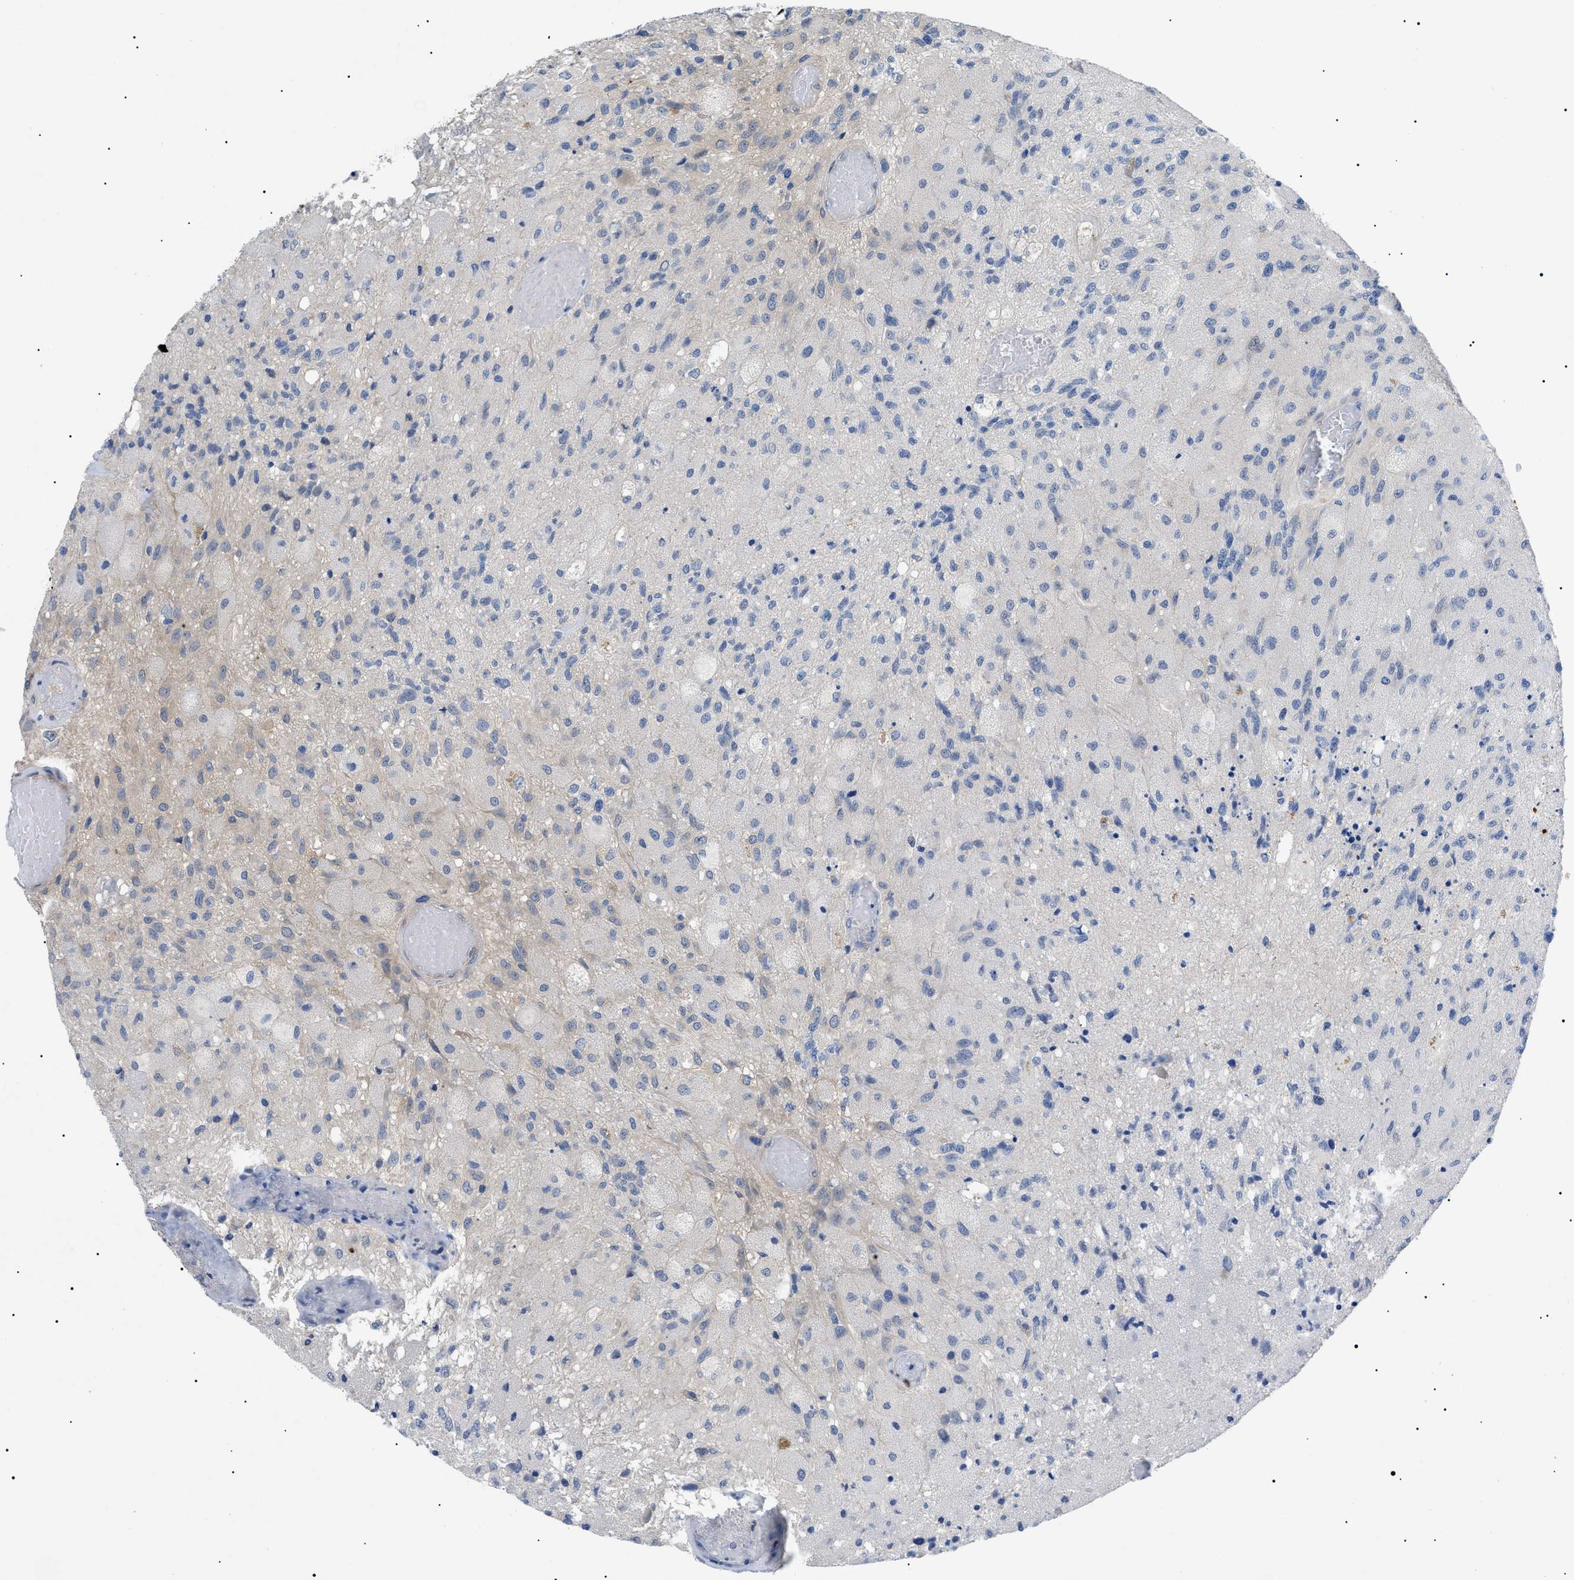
{"staining": {"intensity": "negative", "quantity": "none", "location": "none"}, "tissue": "glioma", "cell_type": "Tumor cells", "image_type": "cancer", "snomed": [{"axis": "morphology", "description": "Normal tissue, NOS"}, {"axis": "morphology", "description": "Glioma, malignant, High grade"}, {"axis": "topography", "description": "Cerebral cortex"}], "caption": "Immunohistochemical staining of human malignant glioma (high-grade) displays no significant staining in tumor cells. (Brightfield microscopy of DAB immunohistochemistry (IHC) at high magnification).", "gene": "RIPK1", "patient": {"sex": "male", "age": 77}}